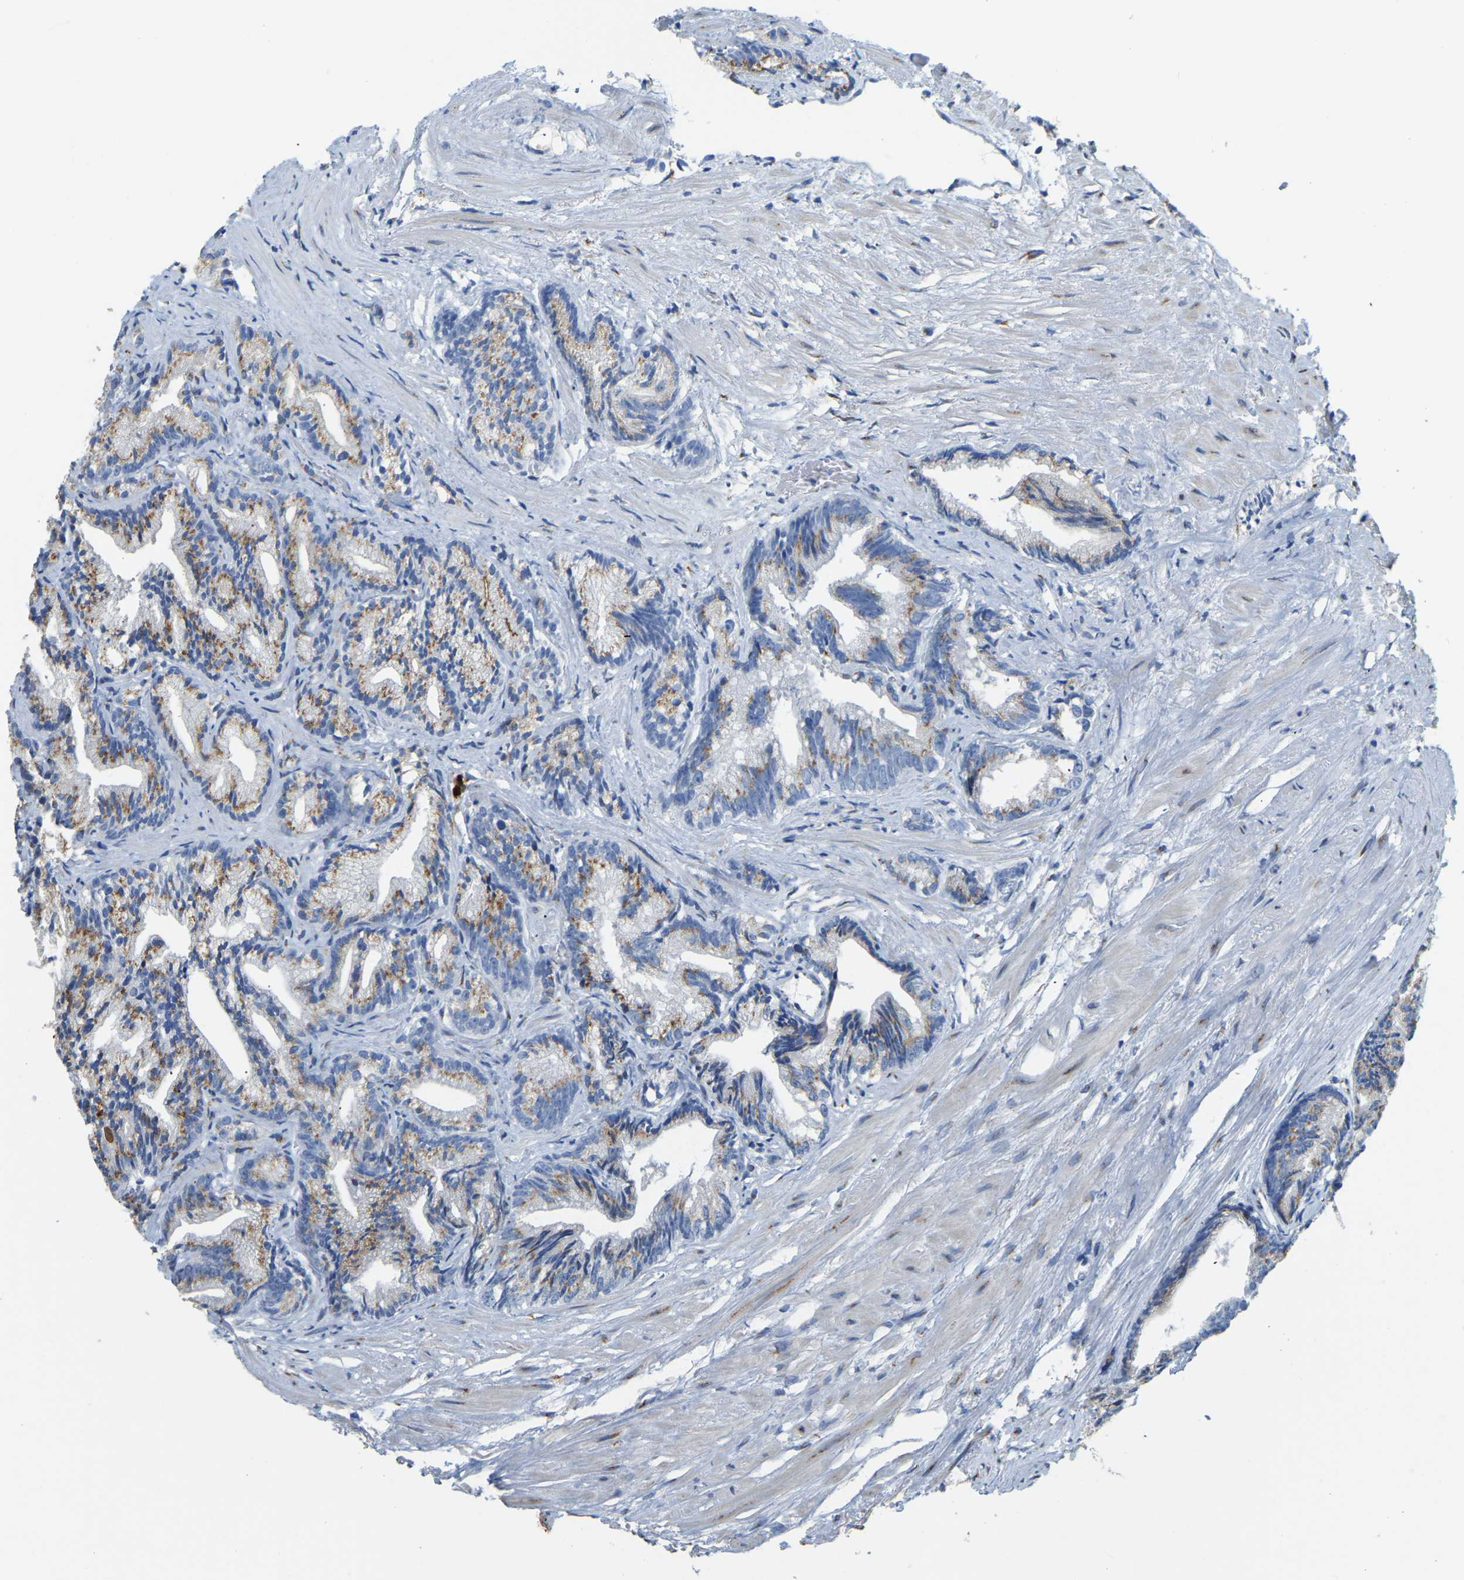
{"staining": {"intensity": "moderate", "quantity": ">75%", "location": "cytoplasmic/membranous"}, "tissue": "prostate cancer", "cell_type": "Tumor cells", "image_type": "cancer", "snomed": [{"axis": "morphology", "description": "Adenocarcinoma, Low grade"}, {"axis": "topography", "description": "Prostate"}], "caption": "The micrograph exhibits immunohistochemical staining of prostate cancer (low-grade adenocarcinoma). There is moderate cytoplasmic/membranous expression is seen in approximately >75% of tumor cells. Ihc stains the protein of interest in brown and the nuclei are stained blue.", "gene": "FAM174A", "patient": {"sex": "male", "age": 89}}